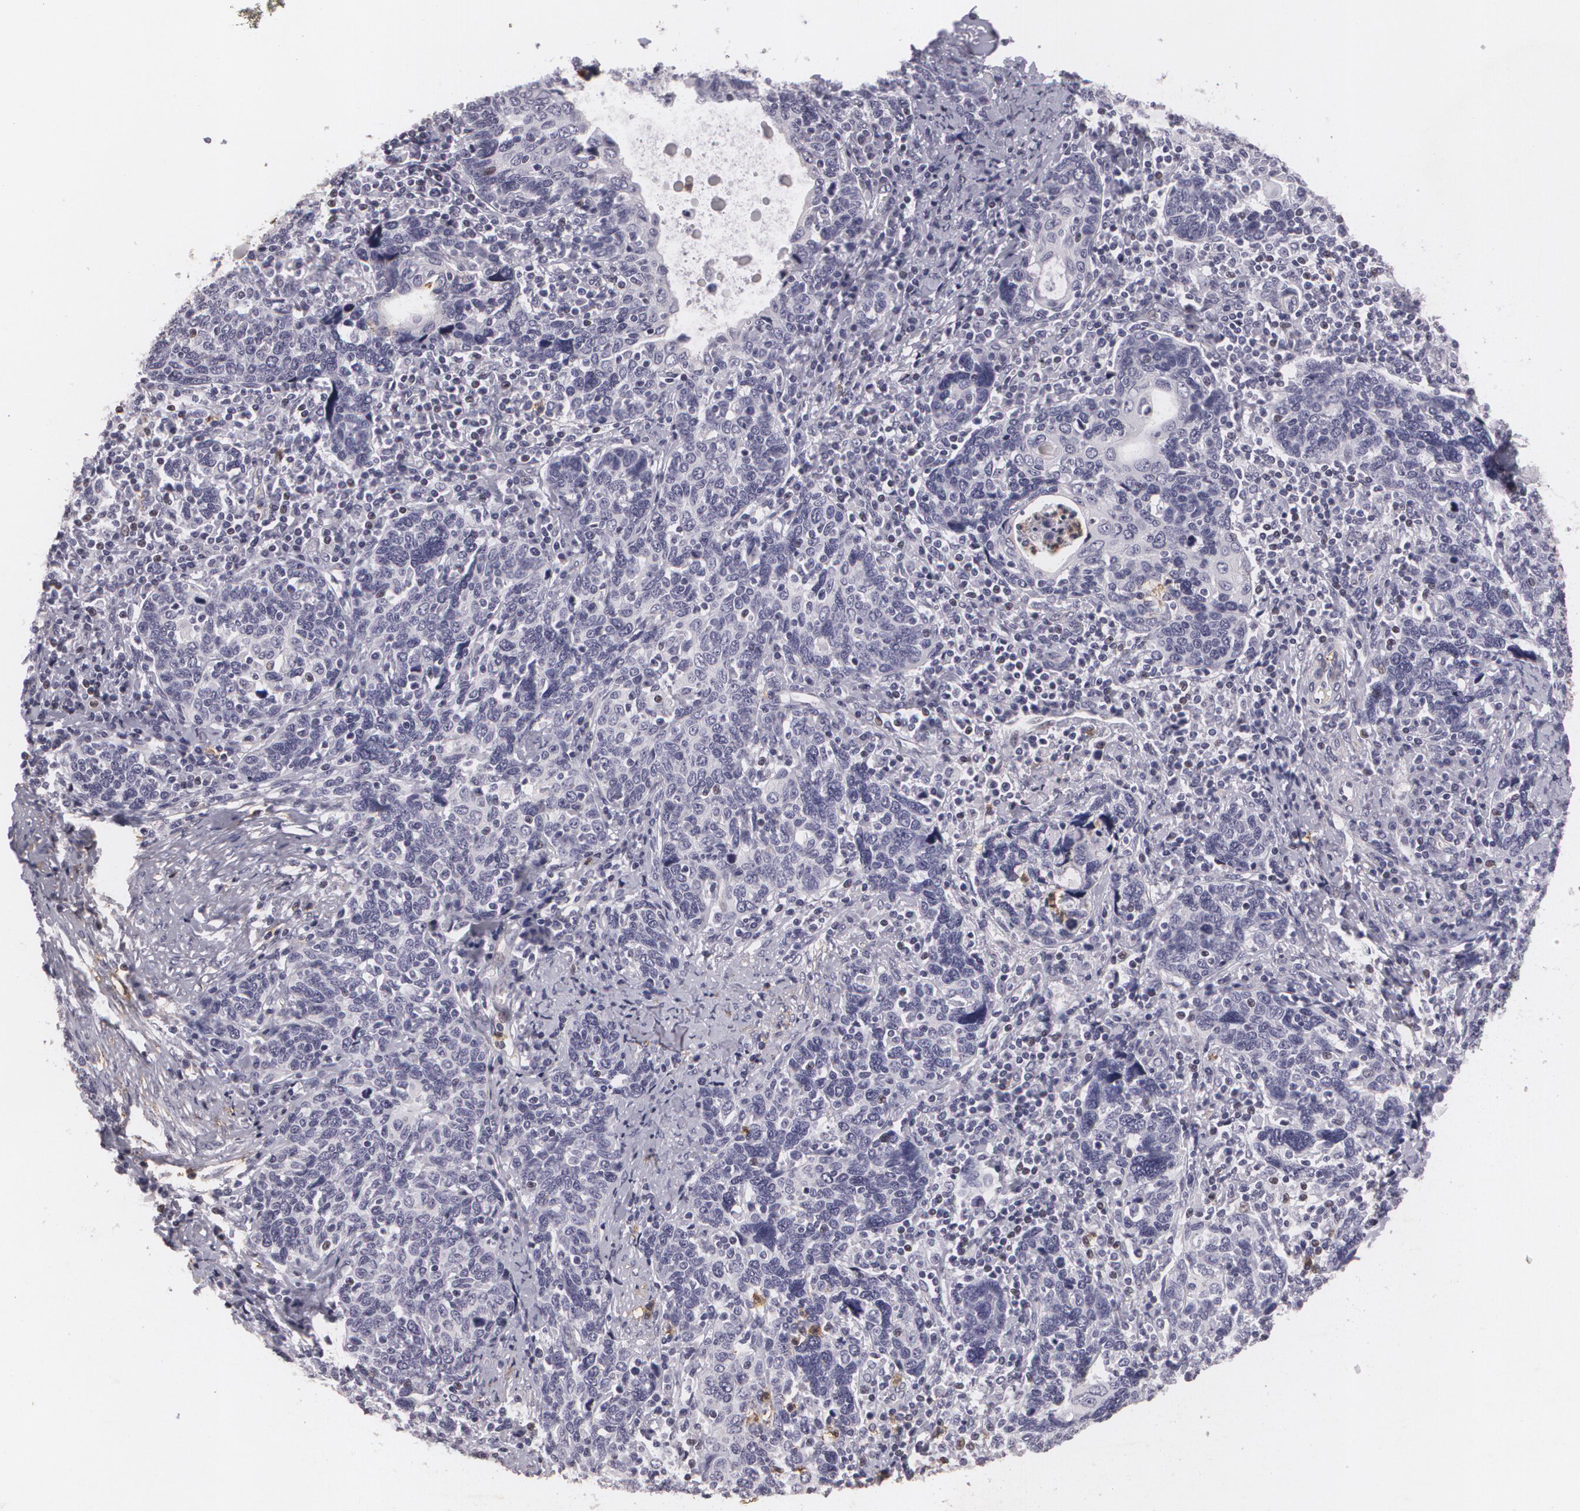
{"staining": {"intensity": "weak", "quantity": "<25%", "location": "cytoplasmic/membranous"}, "tissue": "cervical cancer", "cell_type": "Tumor cells", "image_type": "cancer", "snomed": [{"axis": "morphology", "description": "Squamous cell carcinoma, NOS"}, {"axis": "topography", "description": "Cervix"}], "caption": "Micrograph shows no protein expression in tumor cells of cervical cancer (squamous cell carcinoma) tissue.", "gene": "KCNA4", "patient": {"sex": "female", "age": 41}}